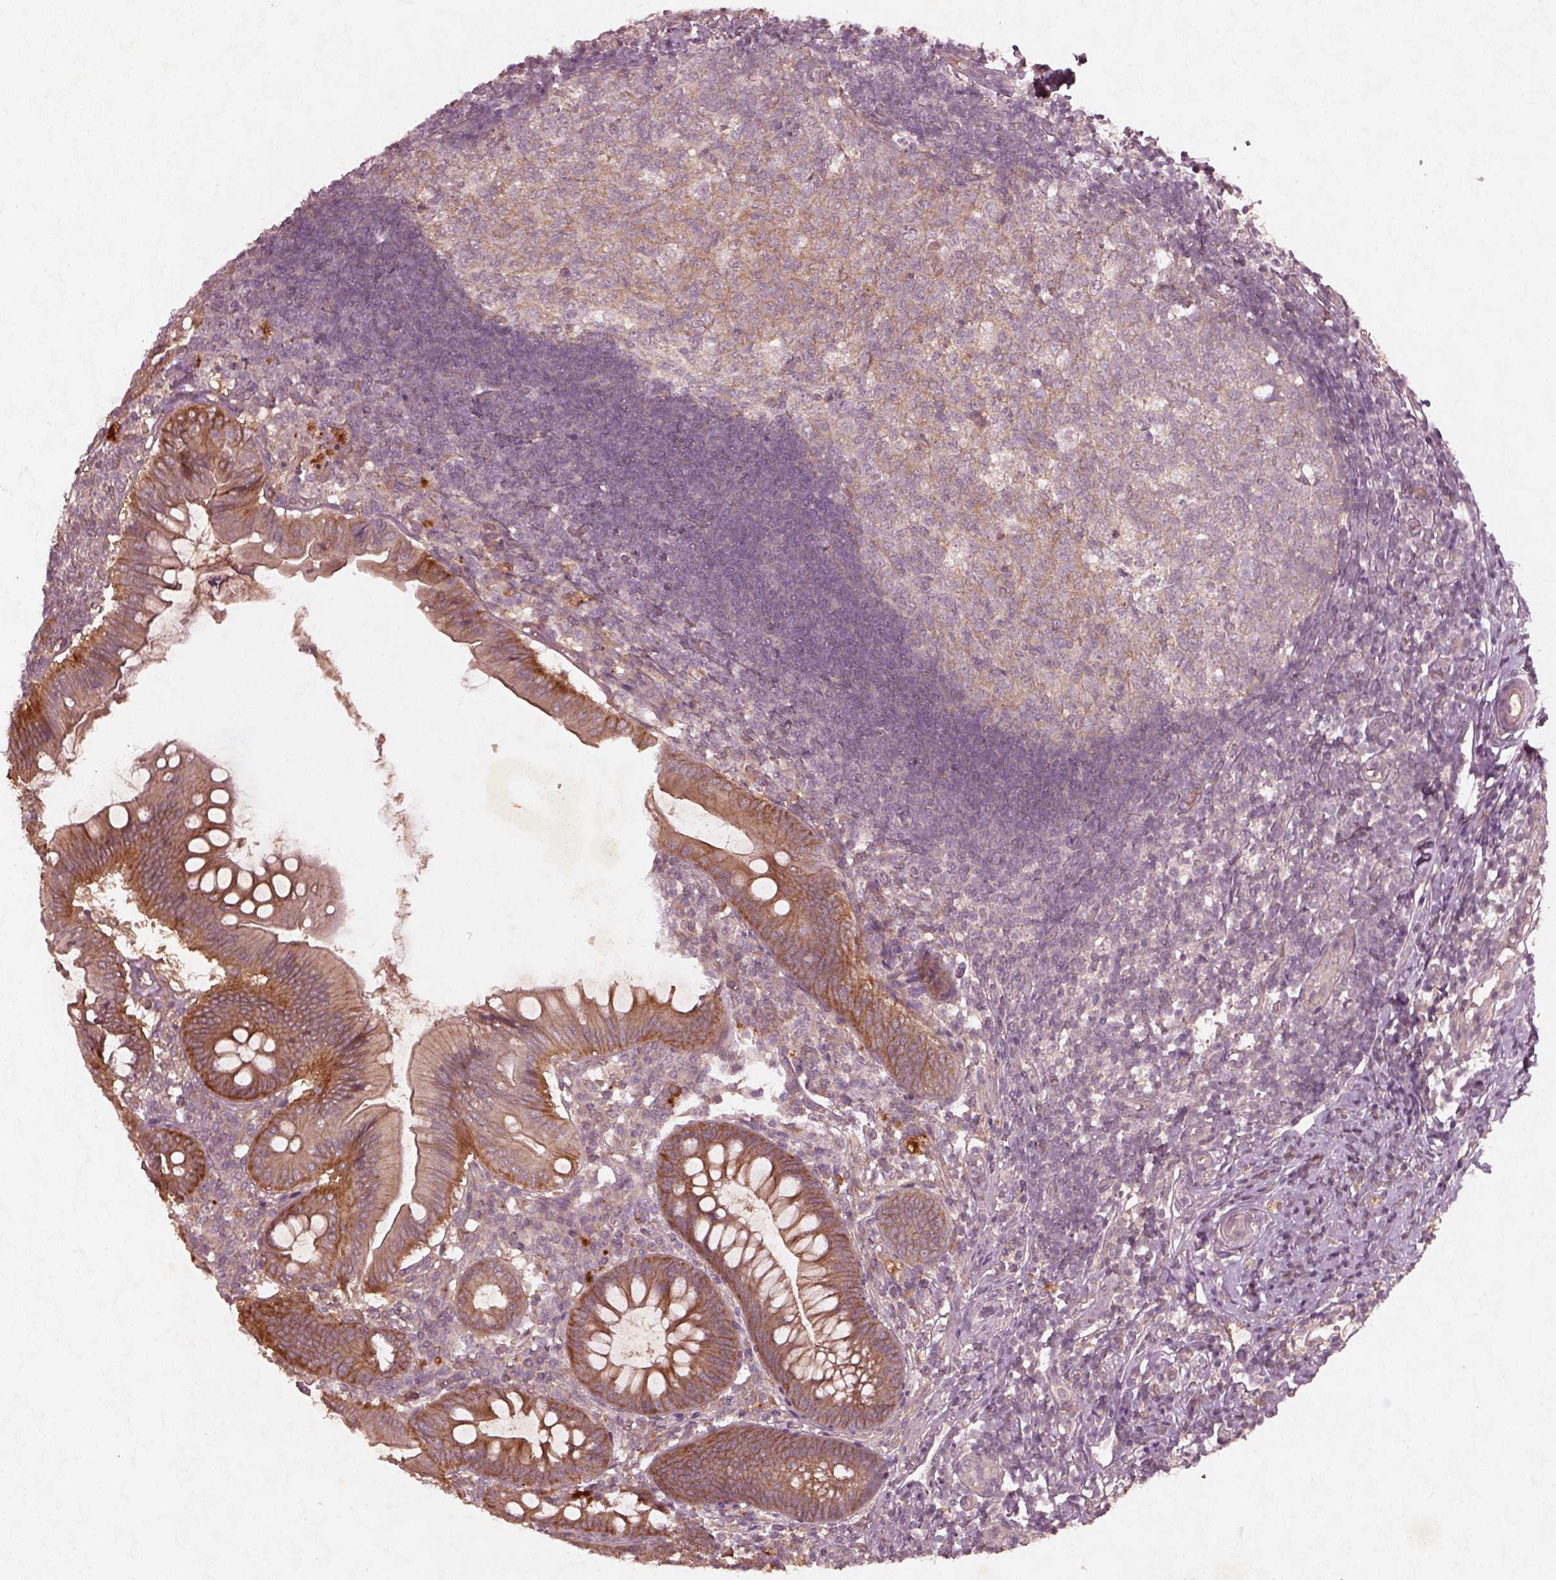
{"staining": {"intensity": "strong", "quantity": ">75%", "location": "cytoplasmic/membranous"}, "tissue": "appendix", "cell_type": "Glandular cells", "image_type": "normal", "snomed": [{"axis": "morphology", "description": "Normal tissue, NOS"}, {"axis": "morphology", "description": "Inflammation, NOS"}, {"axis": "topography", "description": "Appendix"}], "caption": "Normal appendix exhibits strong cytoplasmic/membranous staining in approximately >75% of glandular cells, visualized by immunohistochemistry. The staining was performed using DAB (3,3'-diaminobenzidine), with brown indicating positive protein expression. Nuclei are stained blue with hematoxylin.", "gene": "FAM234A", "patient": {"sex": "male", "age": 16}}